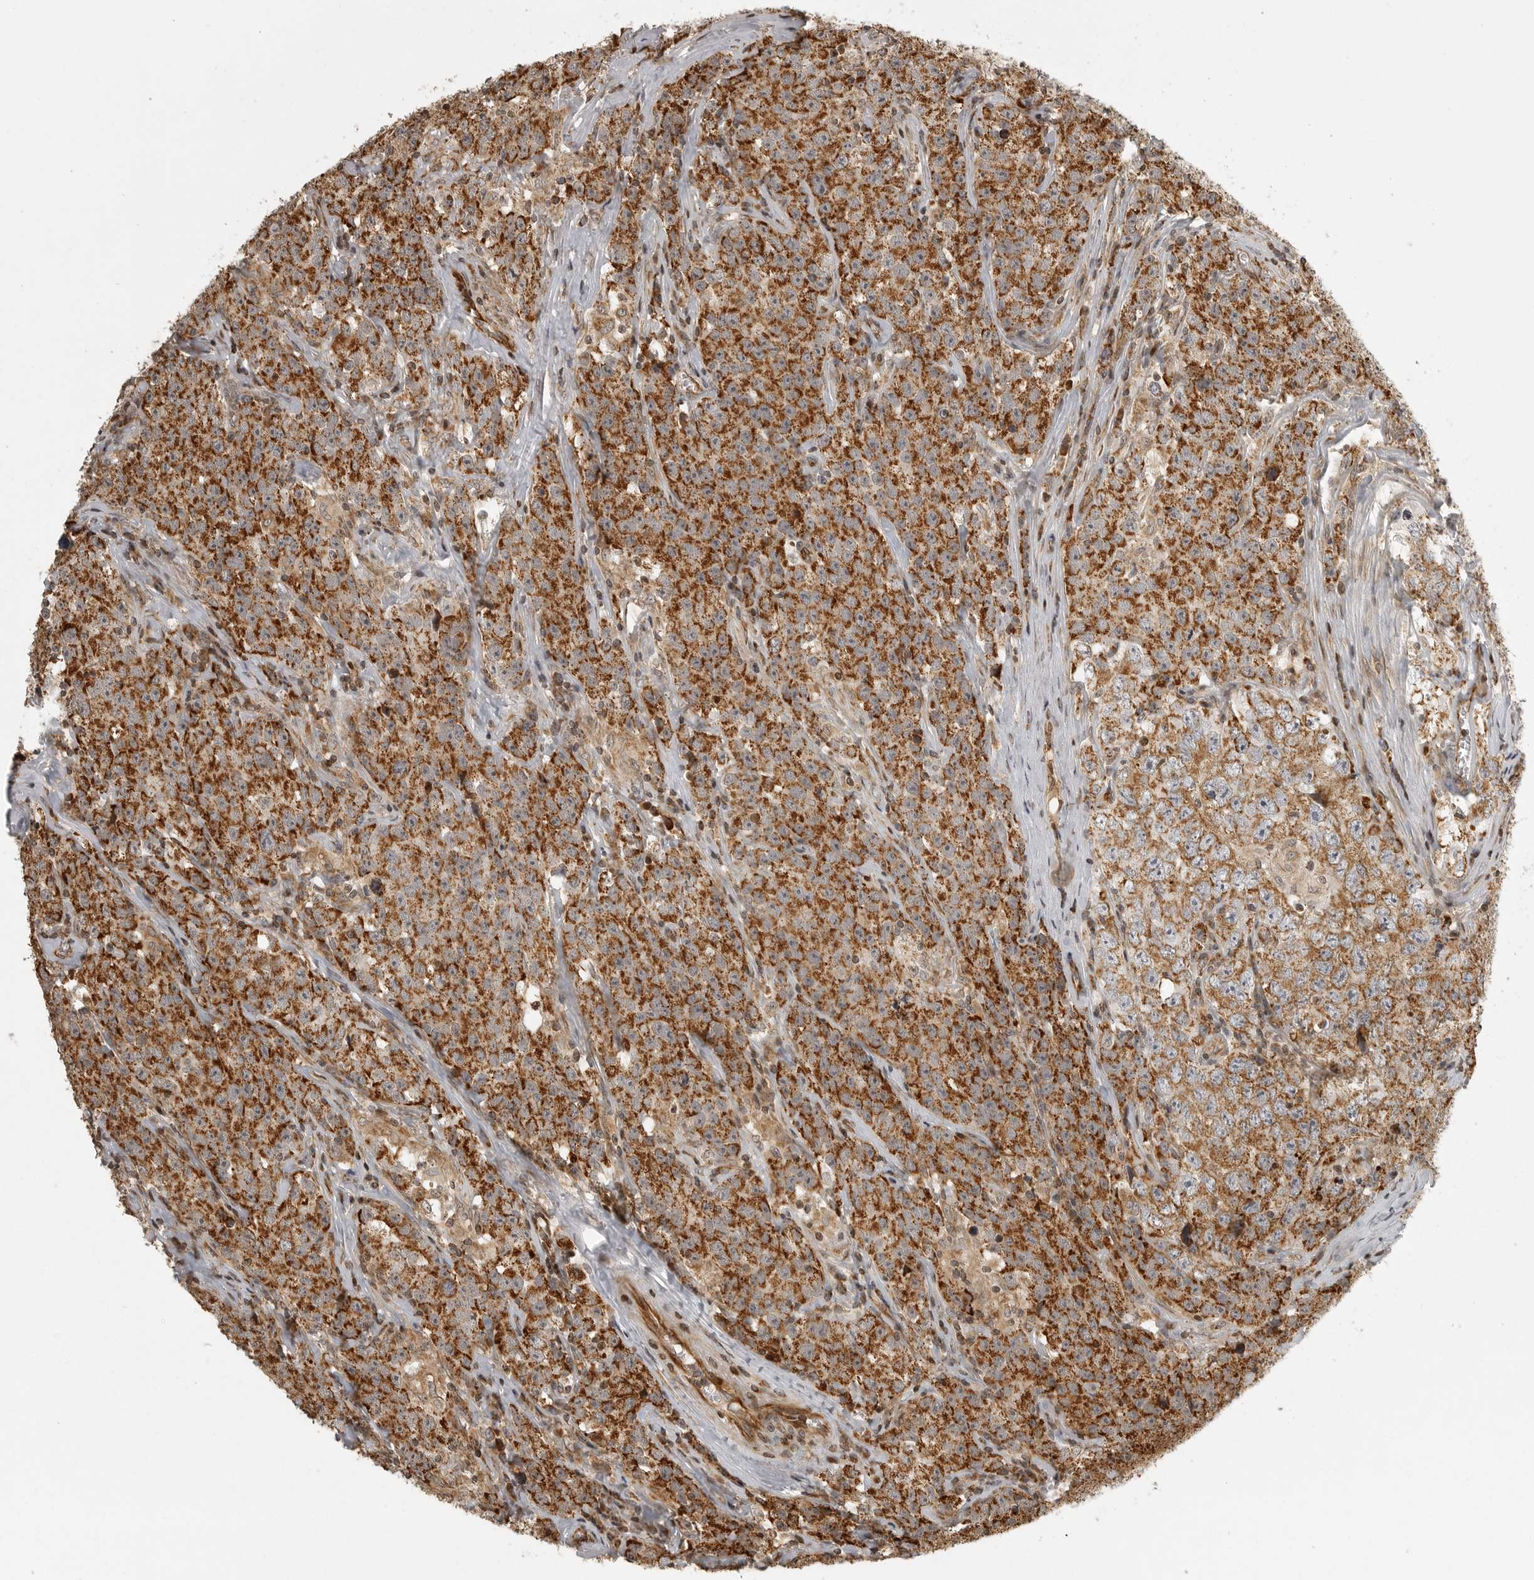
{"staining": {"intensity": "moderate", "quantity": ">75%", "location": "cytoplasmic/membranous"}, "tissue": "testis cancer", "cell_type": "Tumor cells", "image_type": "cancer", "snomed": [{"axis": "morphology", "description": "Seminoma, NOS"}, {"axis": "morphology", "description": "Carcinoma, Embryonal, NOS"}, {"axis": "topography", "description": "Testis"}], "caption": "Immunohistochemical staining of human testis embryonal carcinoma displays moderate cytoplasmic/membranous protein staining in approximately >75% of tumor cells.", "gene": "NARS2", "patient": {"sex": "male", "age": 43}}